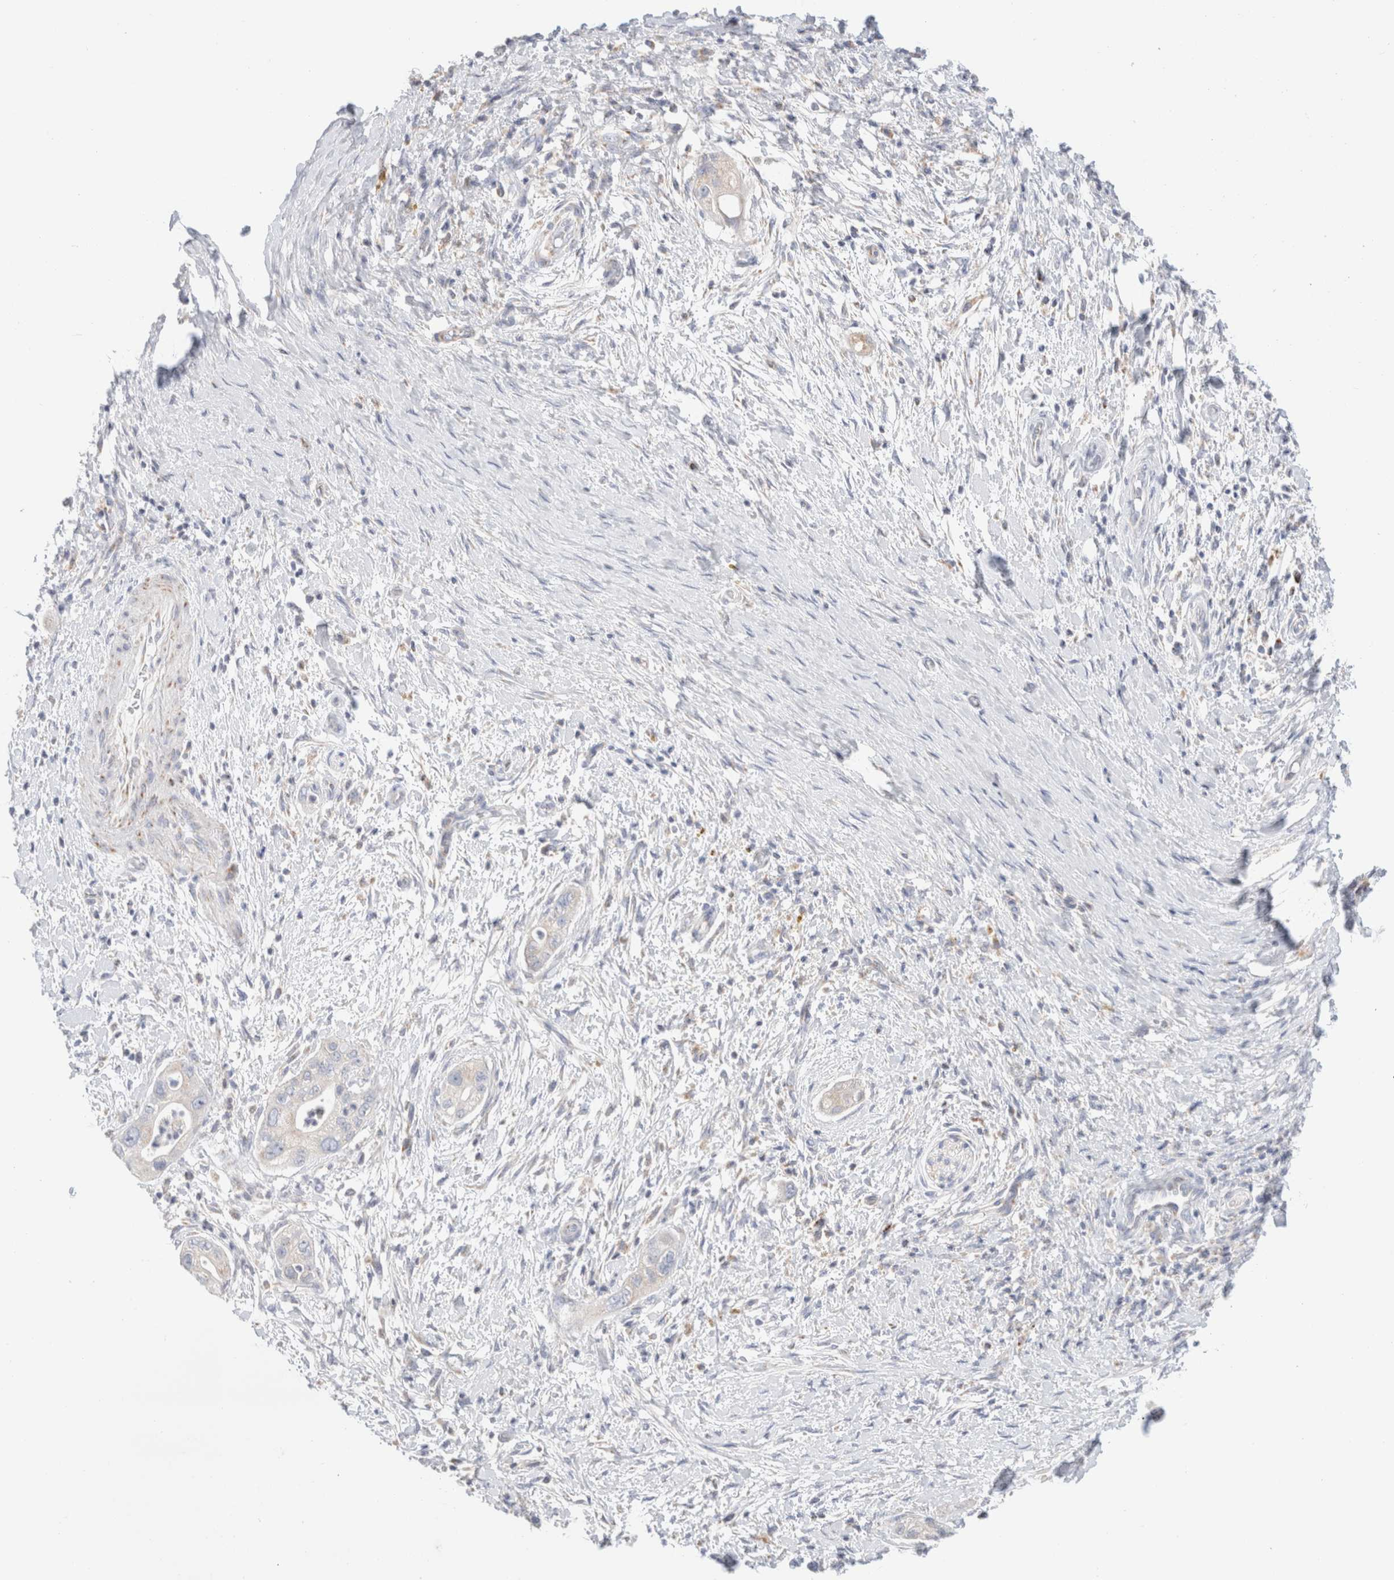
{"staining": {"intensity": "negative", "quantity": "none", "location": "none"}, "tissue": "pancreatic cancer", "cell_type": "Tumor cells", "image_type": "cancer", "snomed": [{"axis": "morphology", "description": "Adenocarcinoma, NOS"}, {"axis": "topography", "description": "Pancreas"}], "caption": "IHC of human pancreatic cancer displays no positivity in tumor cells.", "gene": "ATP6V1C1", "patient": {"sex": "male", "age": 58}}